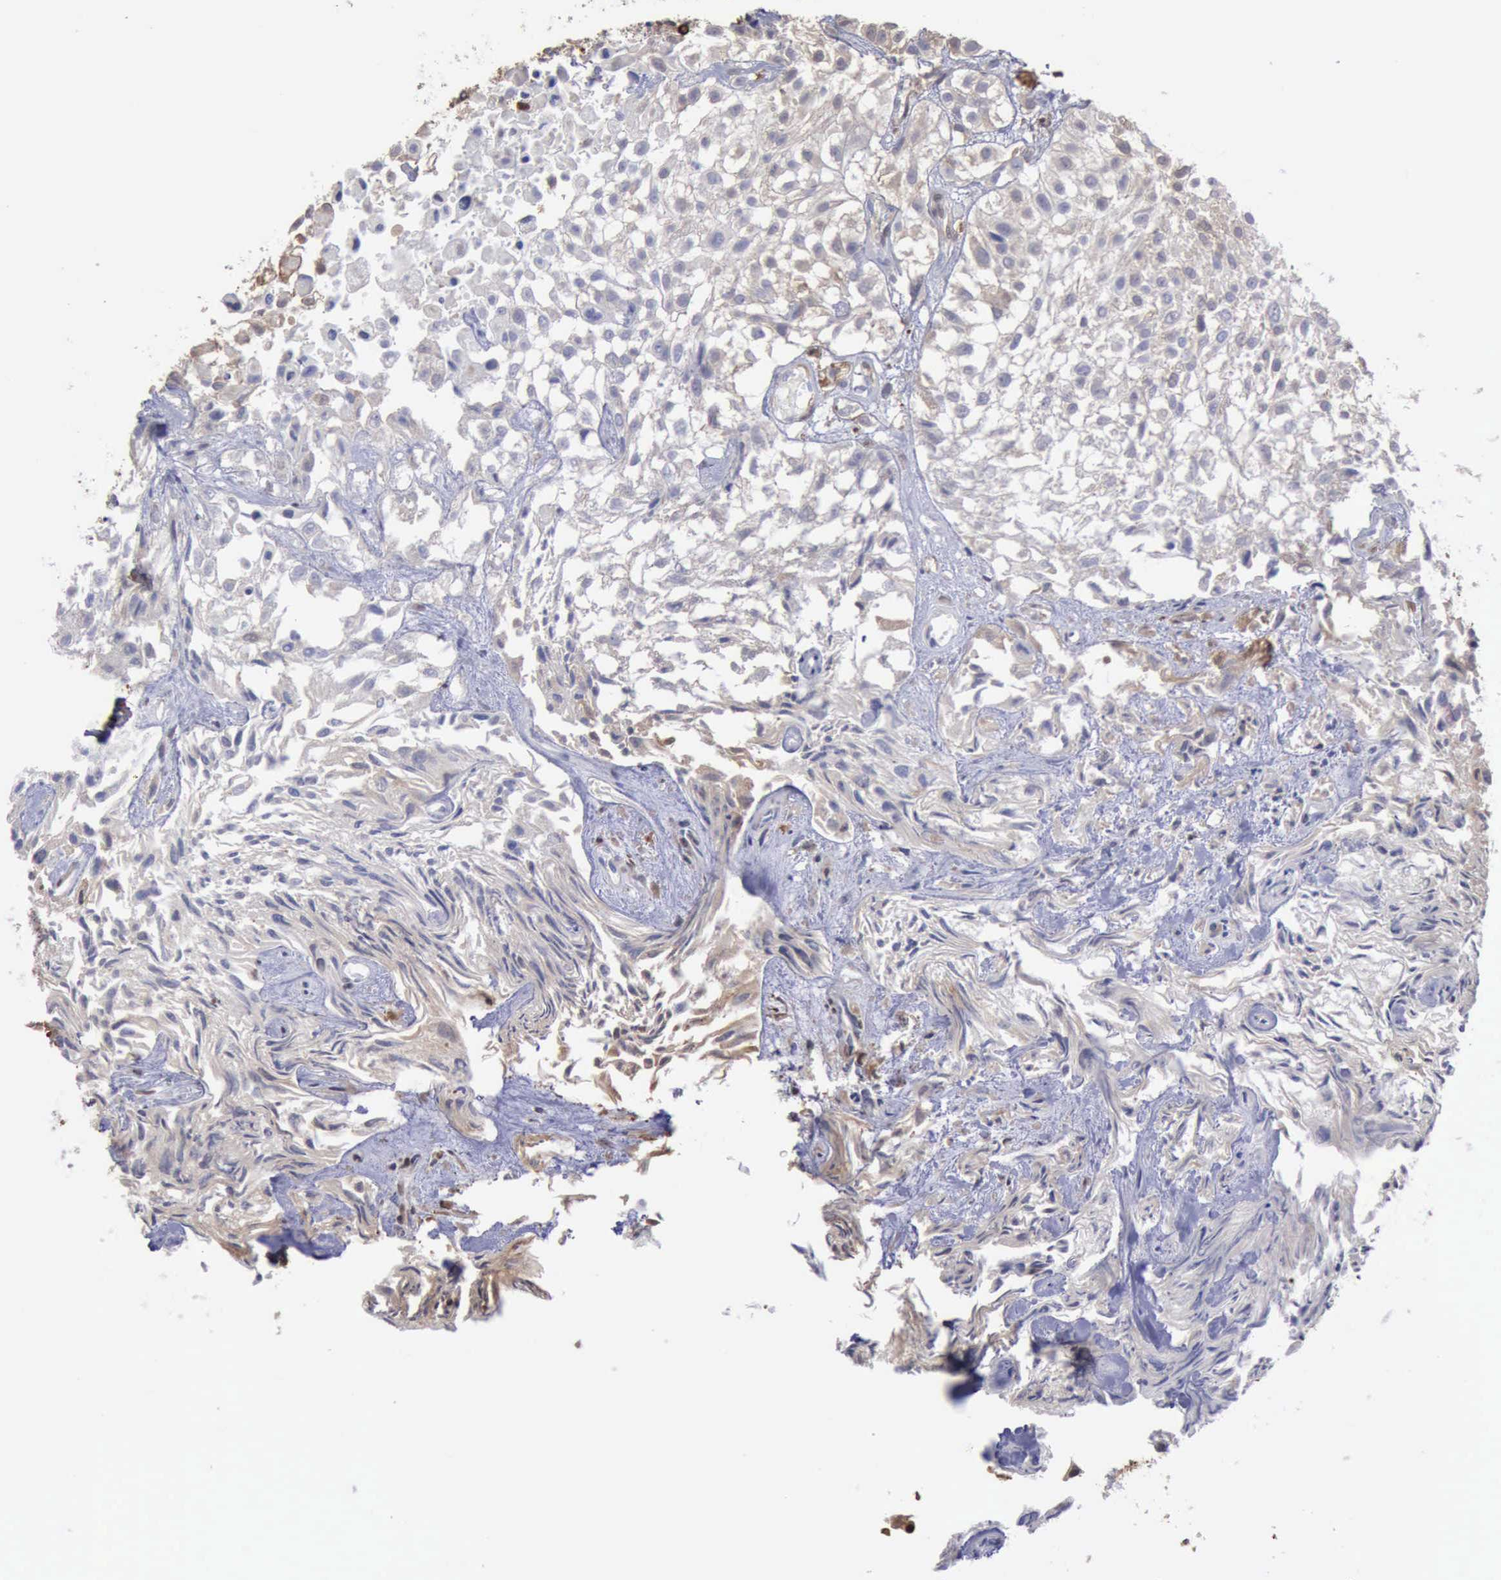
{"staining": {"intensity": "negative", "quantity": "none", "location": "none"}, "tissue": "urothelial cancer", "cell_type": "Tumor cells", "image_type": "cancer", "snomed": [{"axis": "morphology", "description": "Urothelial carcinoma, High grade"}, {"axis": "topography", "description": "Urinary bladder"}], "caption": "Immunohistochemical staining of human urothelial cancer displays no significant expression in tumor cells.", "gene": "STAT1", "patient": {"sex": "male", "age": 56}}